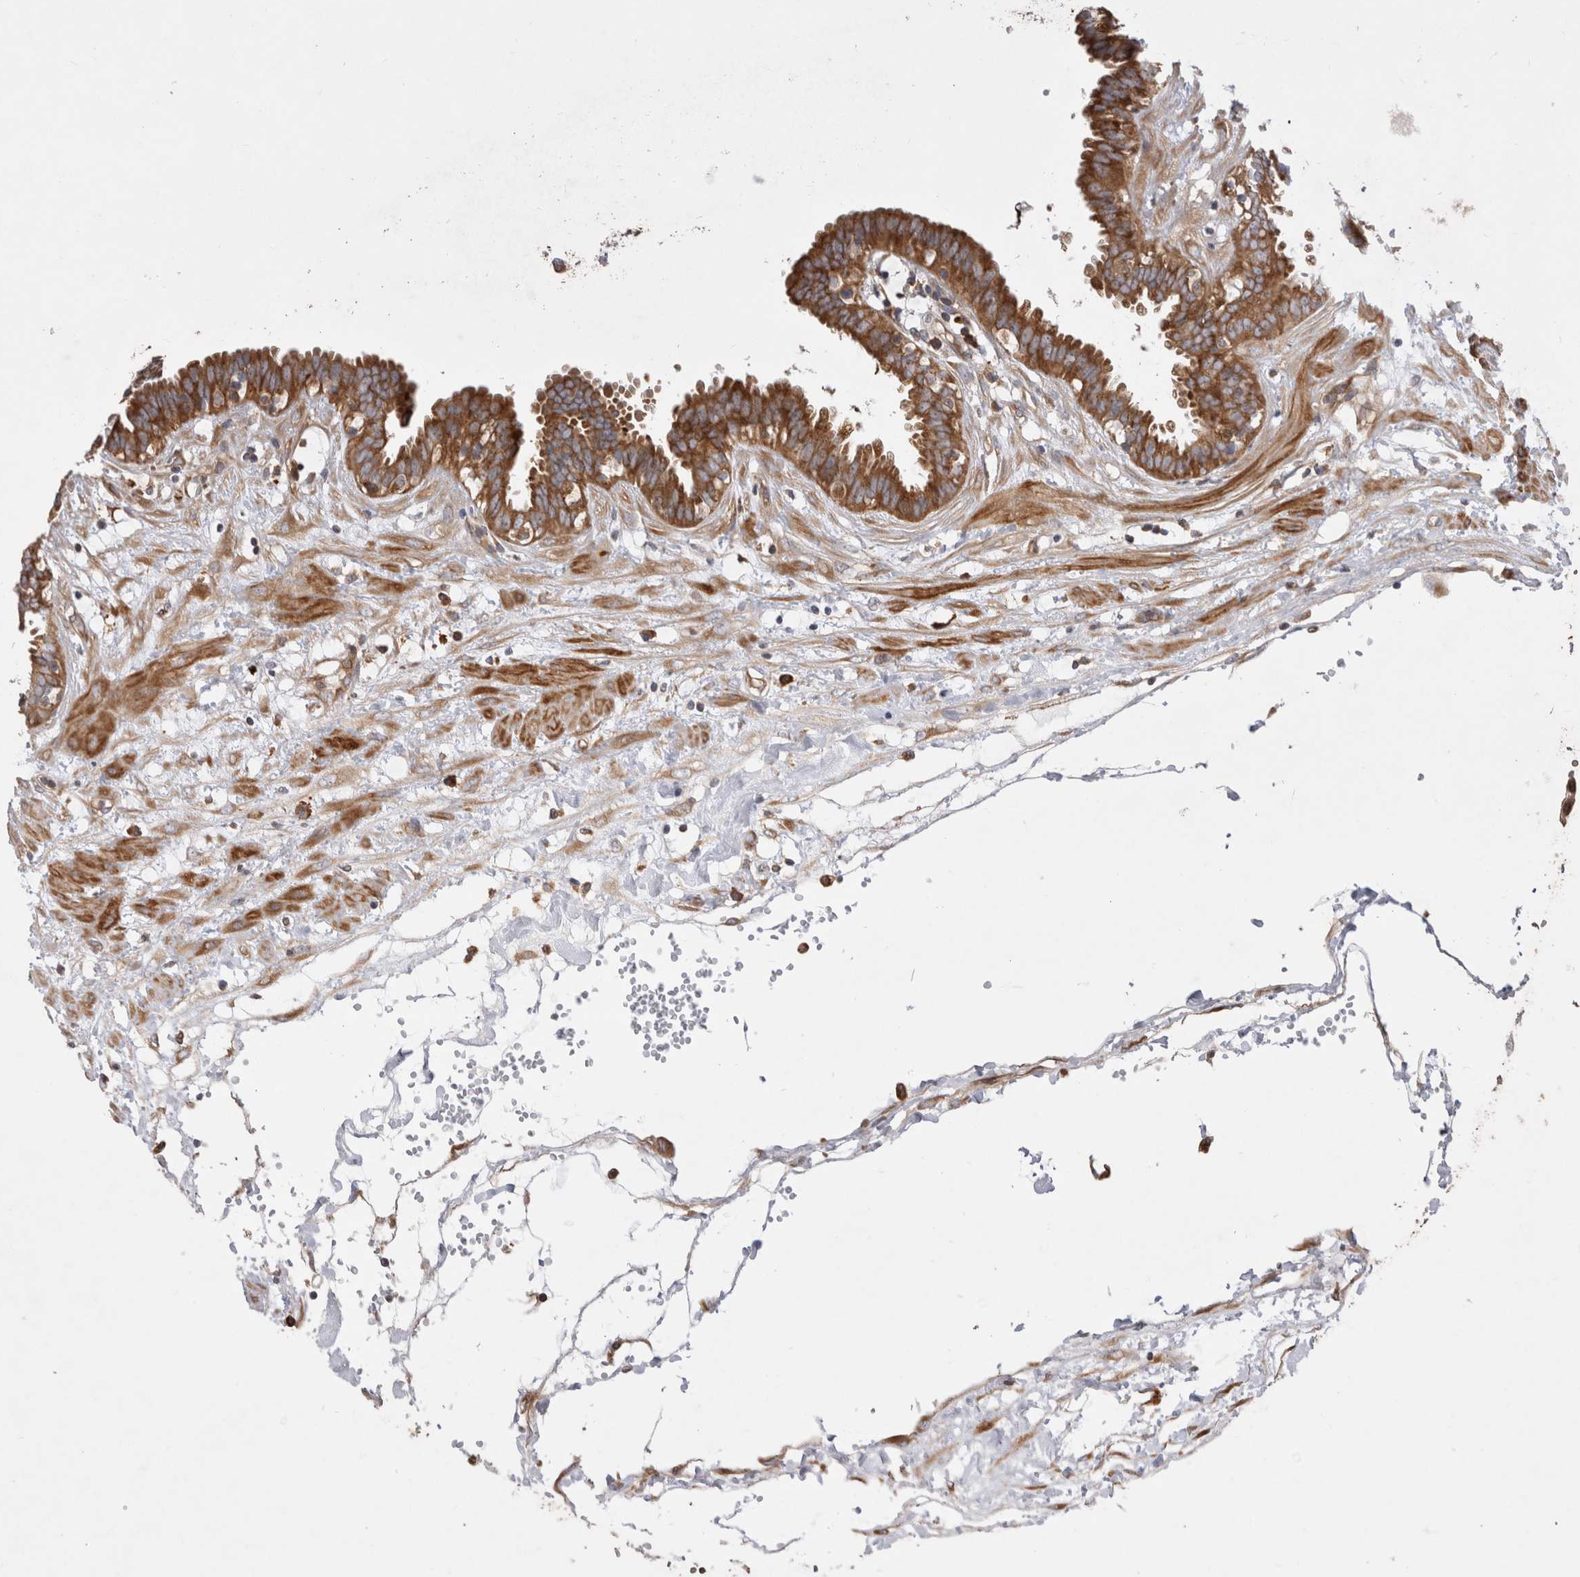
{"staining": {"intensity": "strong", "quantity": ">75%", "location": "cytoplasmic/membranous"}, "tissue": "fallopian tube", "cell_type": "Glandular cells", "image_type": "normal", "snomed": [{"axis": "morphology", "description": "Normal tissue, NOS"}, {"axis": "topography", "description": "Fallopian tube"}, {"axis": "topography", "description": "Placenta"}], "caption": "This micrograph displays immunohistochemistry (IHC) staining of unremarkable human fallopian tube, with high strong cytoplasmic/membranous staining in approximately >75% of glandular cells.", "gene": "PDCD10", "patient": {"sex": "female", "age": 32}}